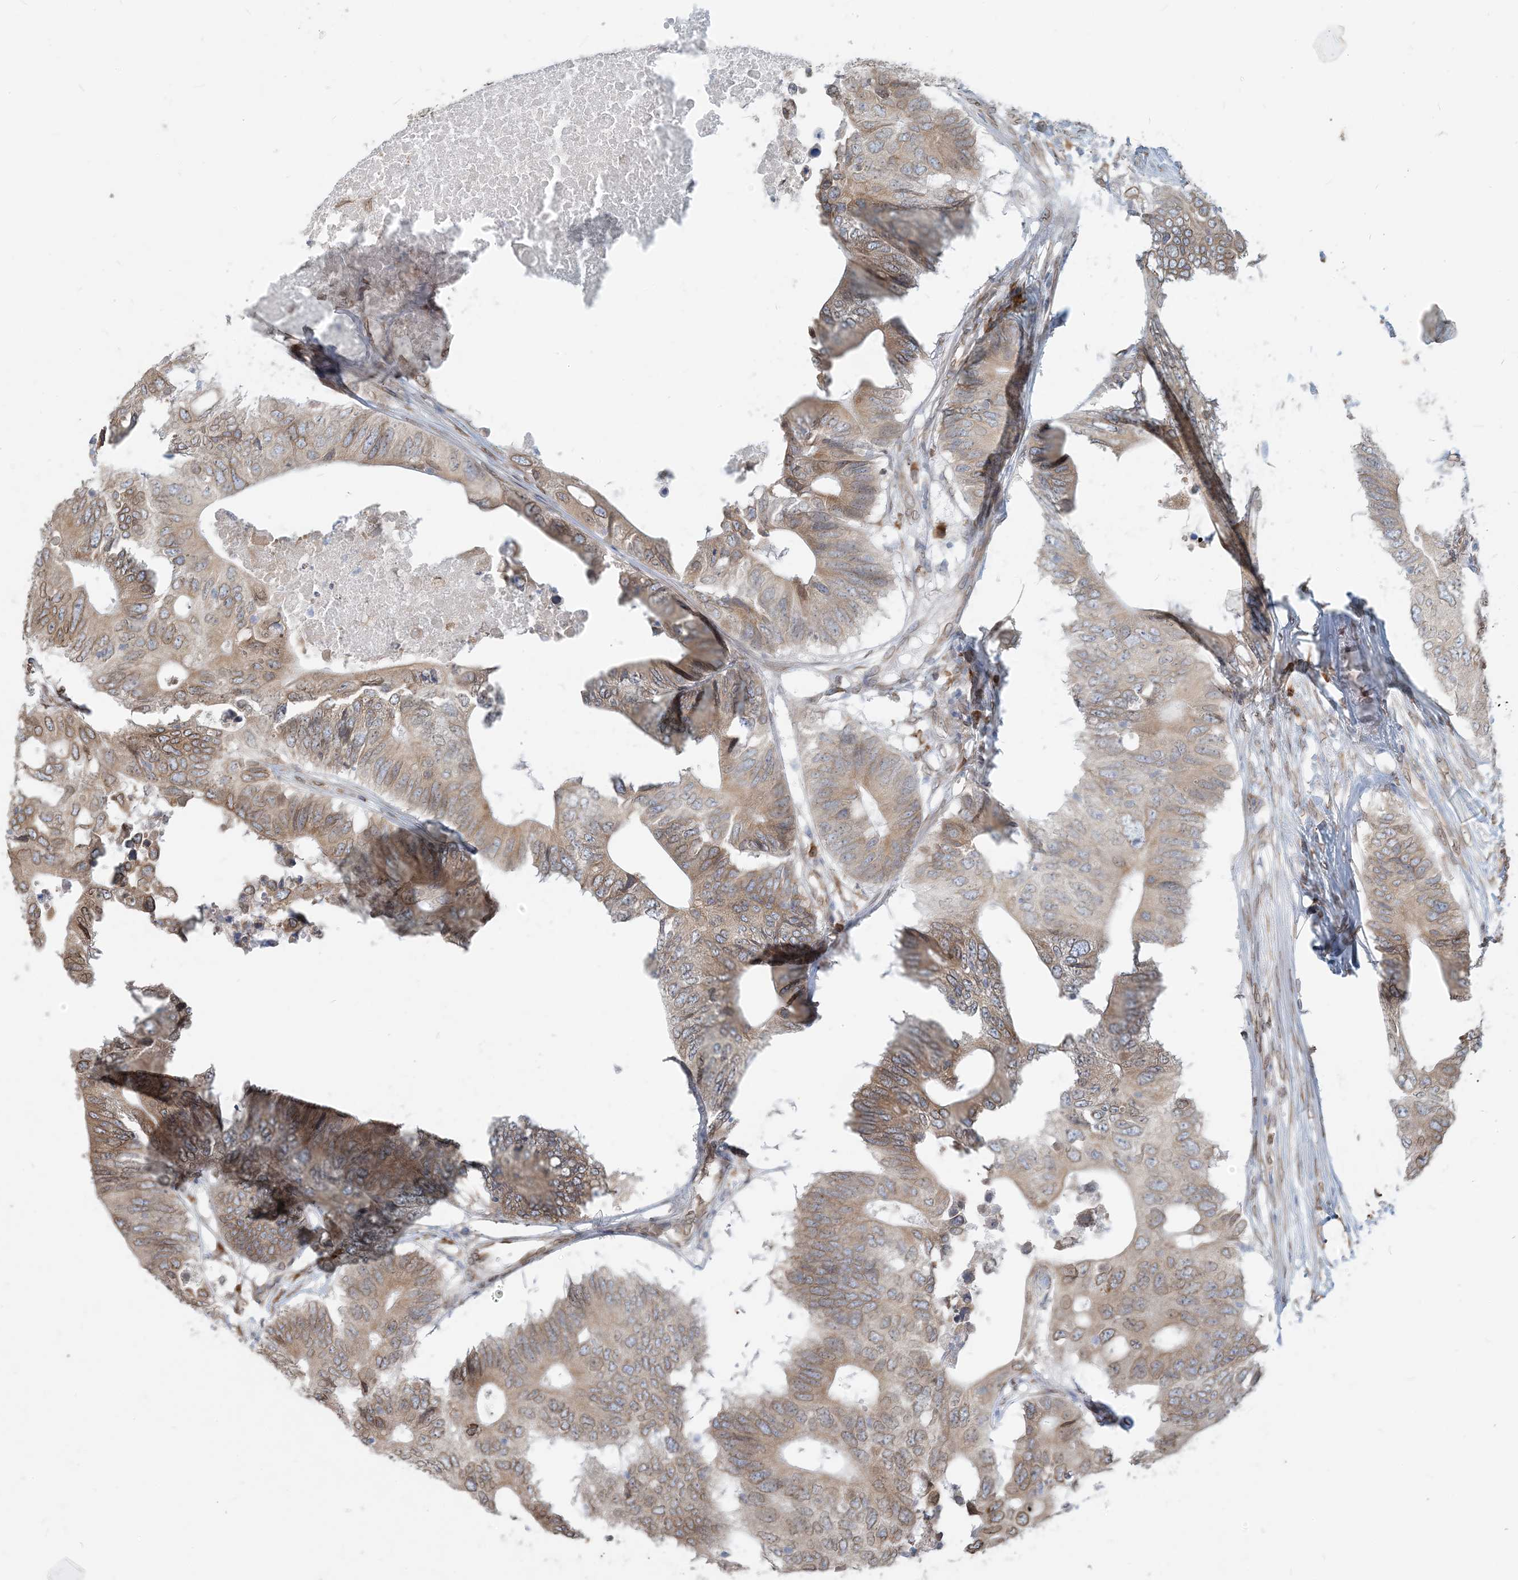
{"staining": {"intensity": "moderate", "quantity": "25%-75%", "location": "cytoplasmic/membranous,nuclear"}, "tissue": "colorectal cancer", "cell_type": "Tumor cells", "image_type": "cancer", "snomed": [{"axis": "morphology", "description": "Adenocarcinoma, NOS"}, {"axis": "topography", "description": "Colon"}], "caption": "This photomicrograph exhibits immunohistochemistry staining of human adenocarcinoma (colorectal), with medium moderate cytoplasmic/membranous and nuclear staining in about 25%-75% of tumor cells.", "gene": "WWP1", "patient": {"sex": "male", "age": 71}}